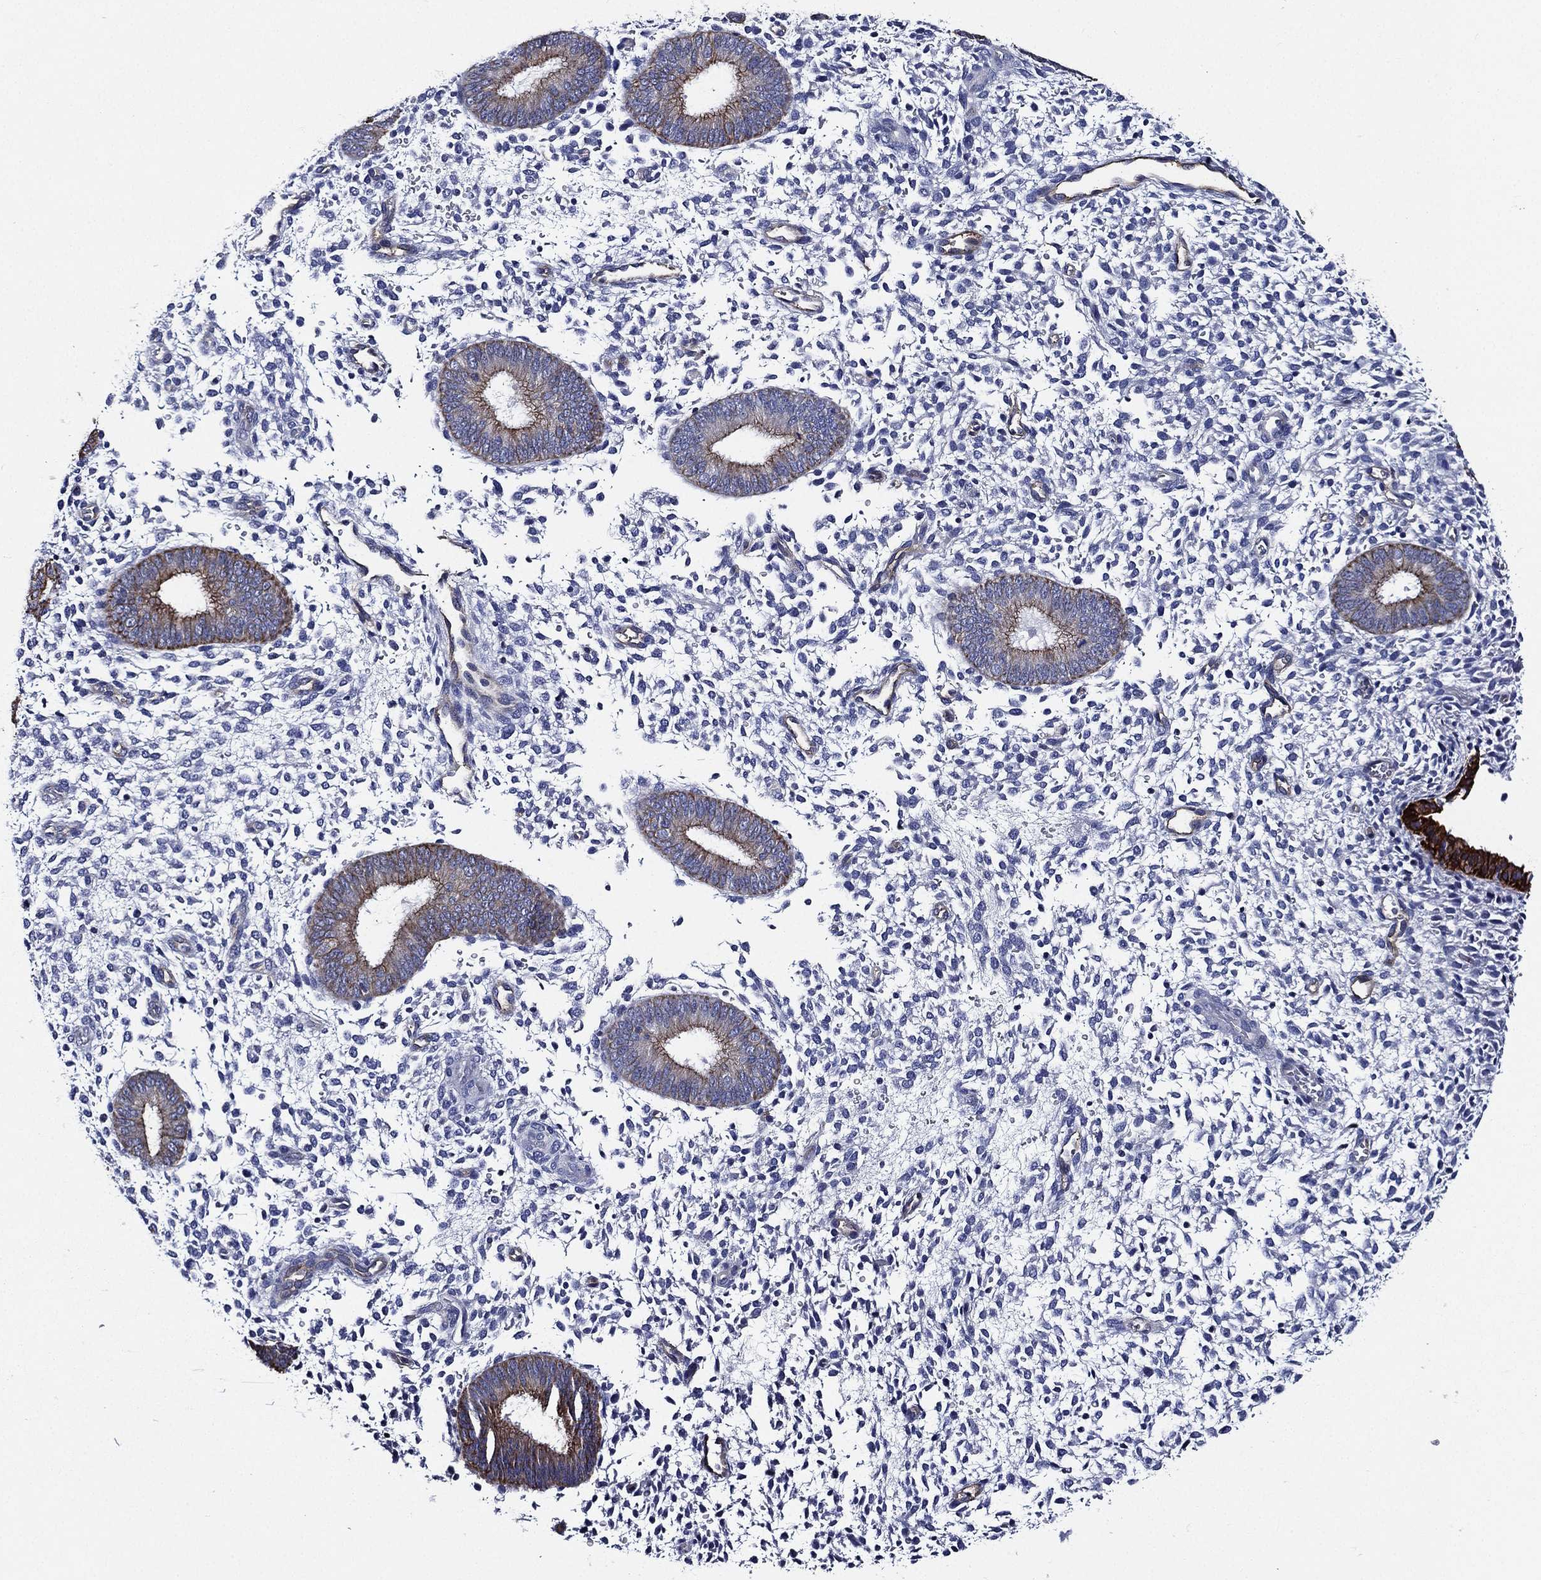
{"staining": {"intensity": "negative", "quantity": "none", "location": "none"}, "tissue": "endometrium", "cell_type": "Cells in endometrial stroma", "image_type": "normal", "snomed": [{"axis": "morphology", "description": "Normal tissue, NOS"}, {"axis": "topography", "description": "Endometrium"}], "caption": "Immunohistochemical staining of normal endometrium shows no significant positivity in cells in endometrial stroma. The staining was performed using DAB (3,3'-diaminobenzidine) to visualize the protein expression in brown, while the nuclei were stained in blue with hematoxylin (Magnification: 20x).", "gene": "NEDD9", "patient": {"sex": "female", "age": 39}}